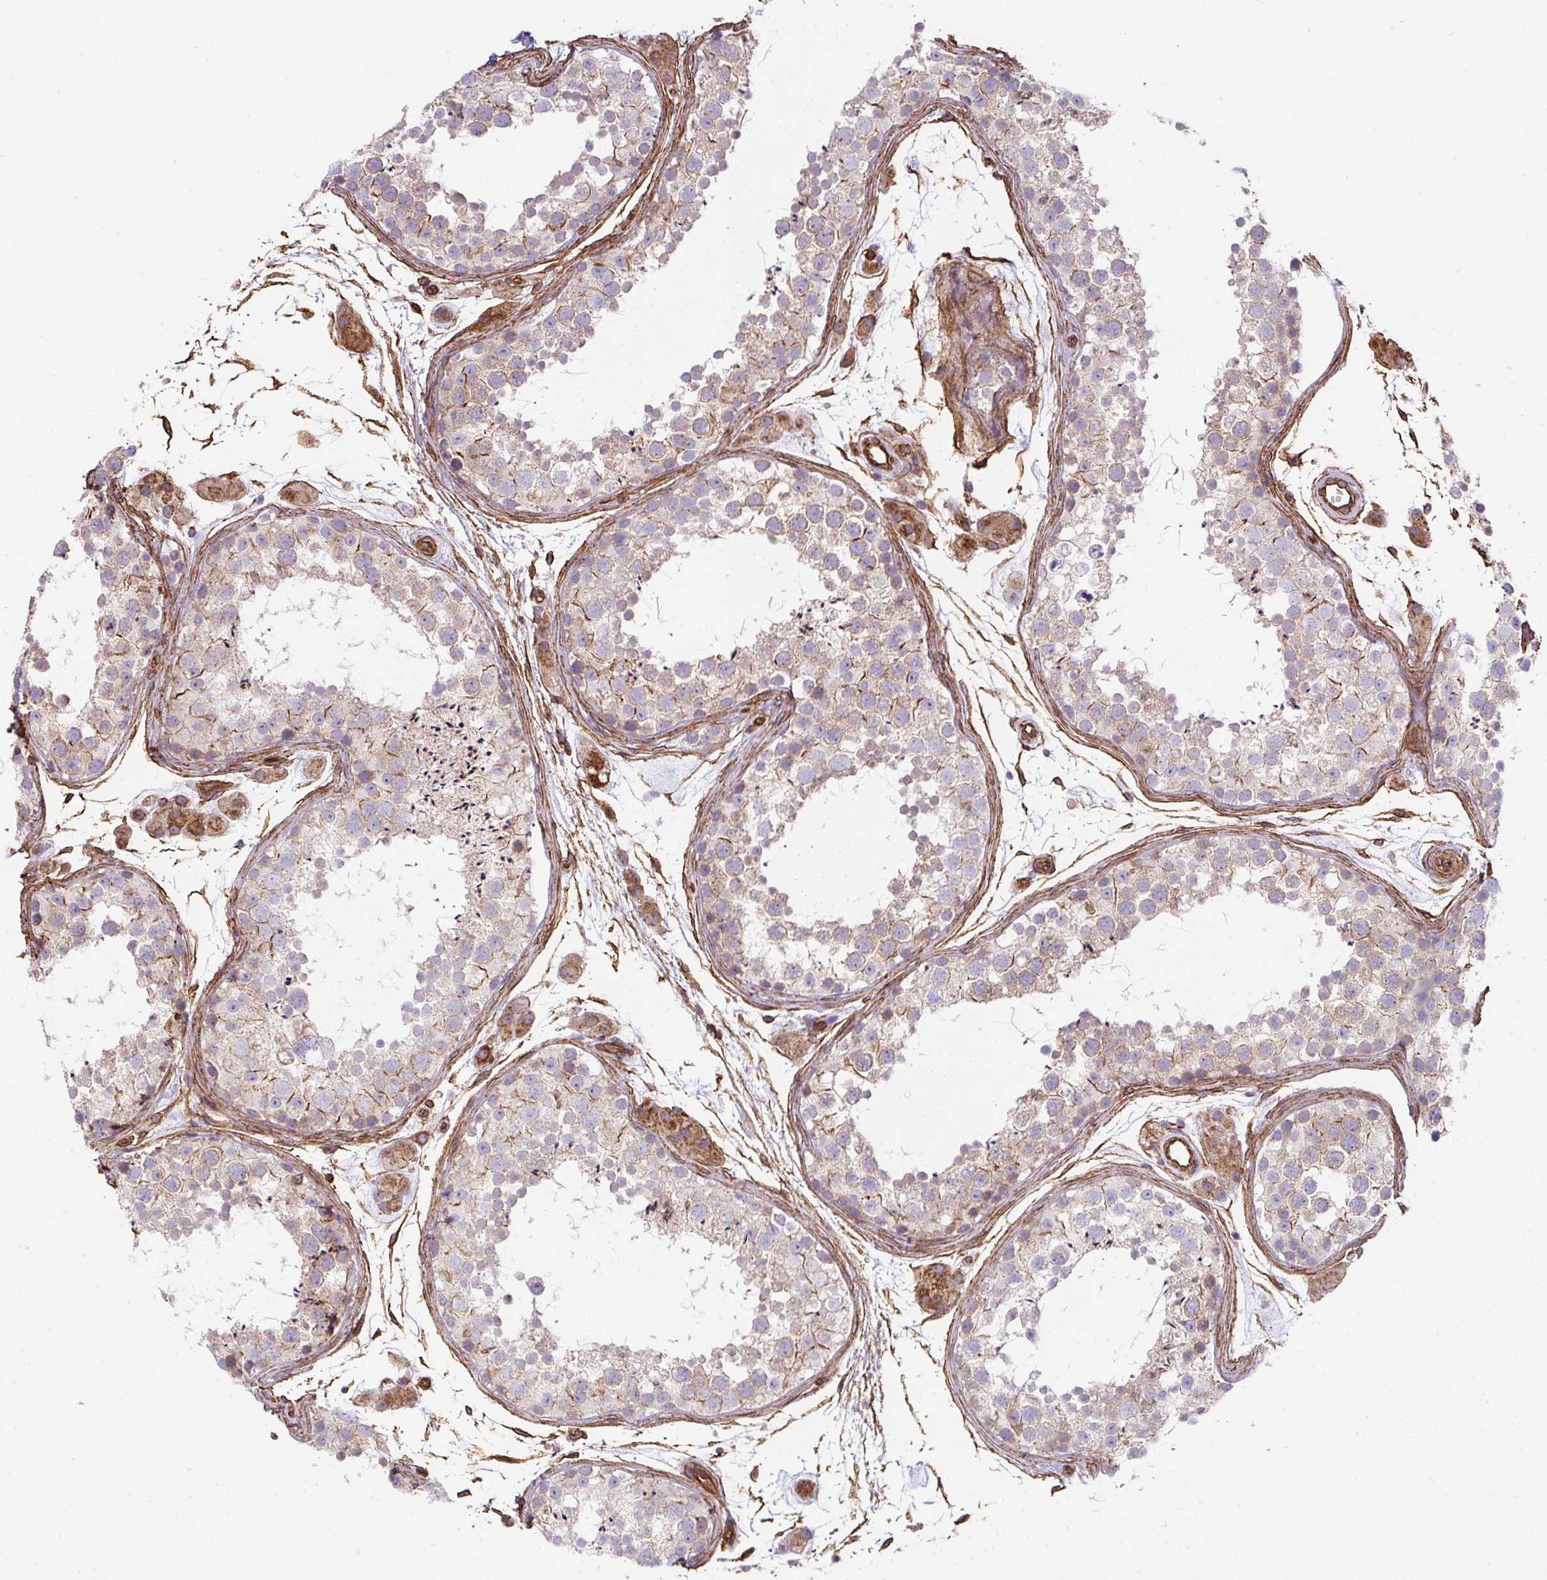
{"staining": {"intensity": "moderate", "quantity": "<25%", "location": "cytoplasmic/membranous"}, "tissue": "testis", "cell_type": "Cells in seminiferous ducts", "image_type": "normal", "snomed": [{"axis": "morphology", "description": "Normal tissue, NOS"}, {"axis": "topography", "description": "Testis"}], "caption": "Moderate cytoplasmic/membranous positivity is seen in about <25% of cells in seminiferous ducts in normal testis. (DAB IHC, brown staining for protein, blue staining for nuclei).", "gene": "ANKUB1", "patient": {"sex": "male", "age": 41}}